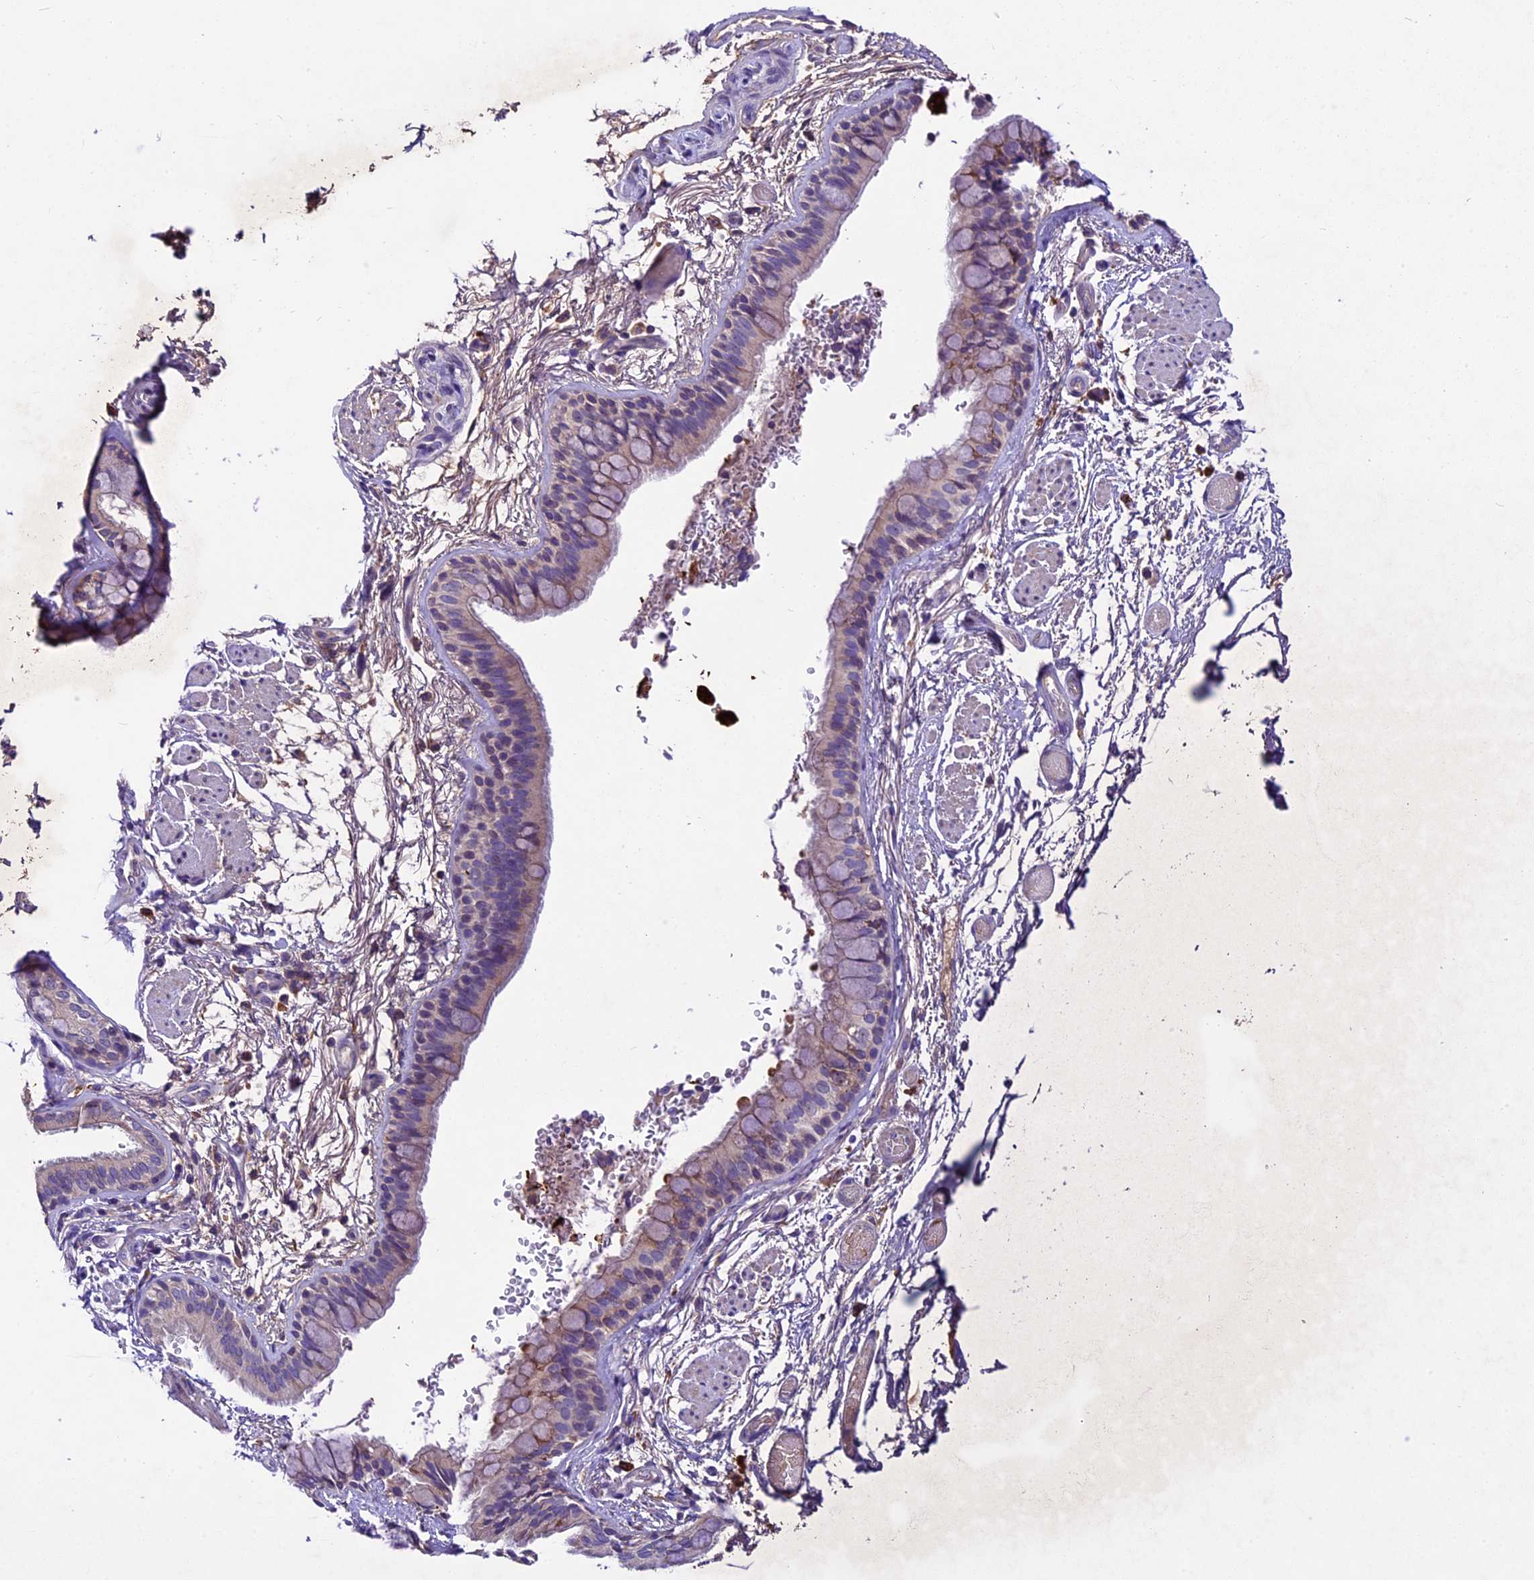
{"staining": {"intensity": "weak", "quantity": "<25%", "location": "cytoplasmic/membranous"}, "tissue": "bronchus", "cell_type": "Respiratory epithelial cells", "image_type": "normal", "snomed": [{"axis": "morphology", "description": "Normal tissue, NOS"}, {"axis": "topography", "description": "Cartilage tissue"}], "caption": "Respiratory epithelial cells show no significant staining in normal bronchus. Nuclei are stained in blue.", "gene": "CILP2", "patient": {"sex": "male", "age": 63}}